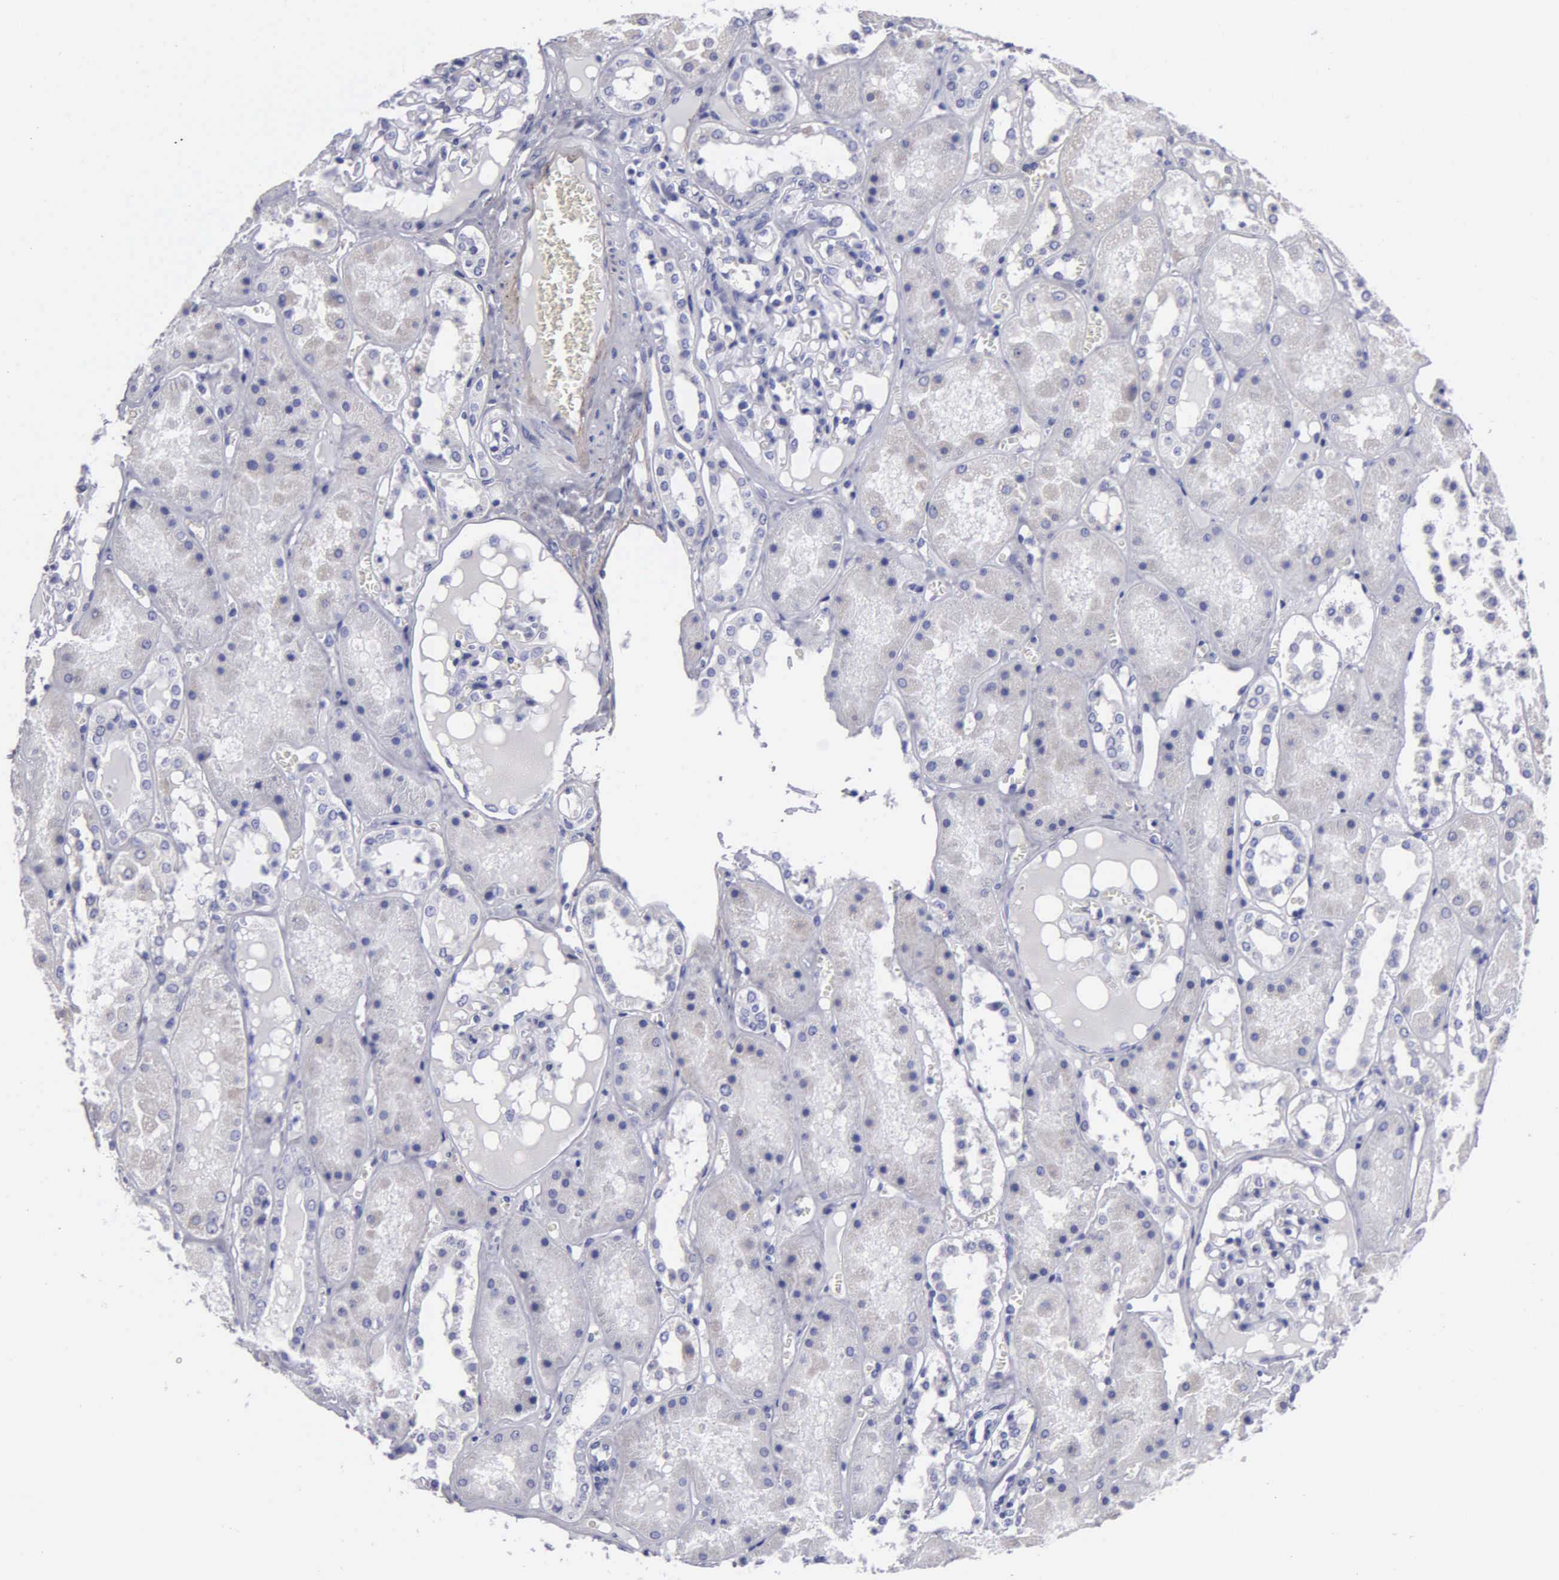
{"staining": {"intensity": "negative", "quantity": "none", "location": "none"}, "tissue": "kidney", "cell_type": "Cells in glomeruli", "image_type": "normal", "snomed": [{"axis": "morphology", "description": "Normal tissue, NOS"}, {"axis": "topography", "description": "Kidney"}], "caption": "Immunohistochemistry (IHC) photomicrograph of normal kidney stained for a protein (brown), which exhibits no positivity in cells in glomeruli.", "gene": "FBLN5", "patient": {"sex": "male", "age": 36}}